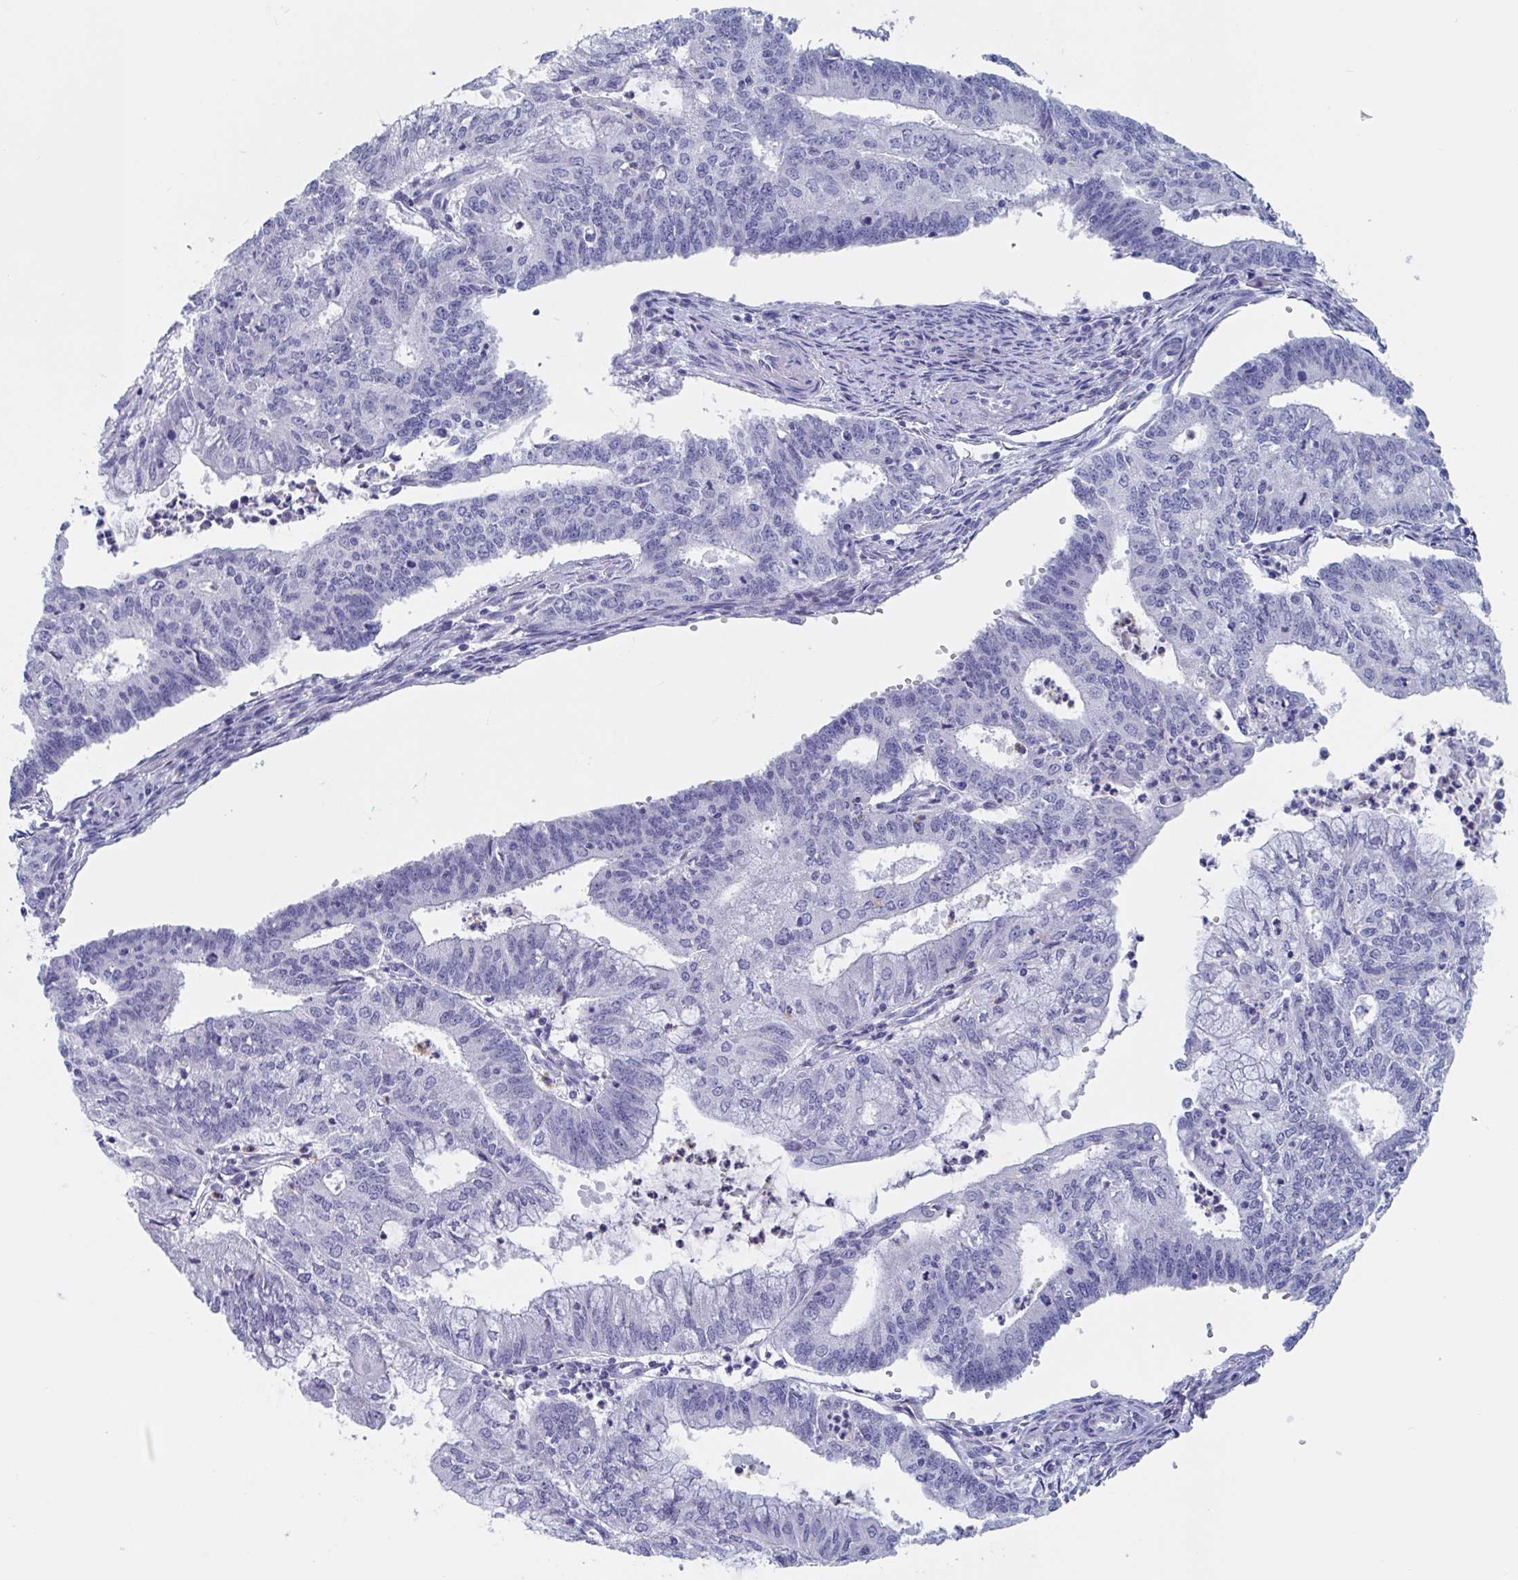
{"staining": {"intensity": "negative", "quantity": "none", "location": "none"}, "tissue": "endometrial cancer", "cell_type": "Tumor cells", "image_type": "cancer", "snomed": [{"axis": "morphology", "description": "Adenocarcinoma, NOS"}, {"axis": "topography", "description": "Endometrium"}], "caption": "DAB (3,3'-diaminobenzidine) immunohistochemical staining of adenocarcinoma (endometrial) demonstrates no significant expression in tumor cells.", "gene": "DPEP3", "patient": {"sex": "female", "age": 61}}